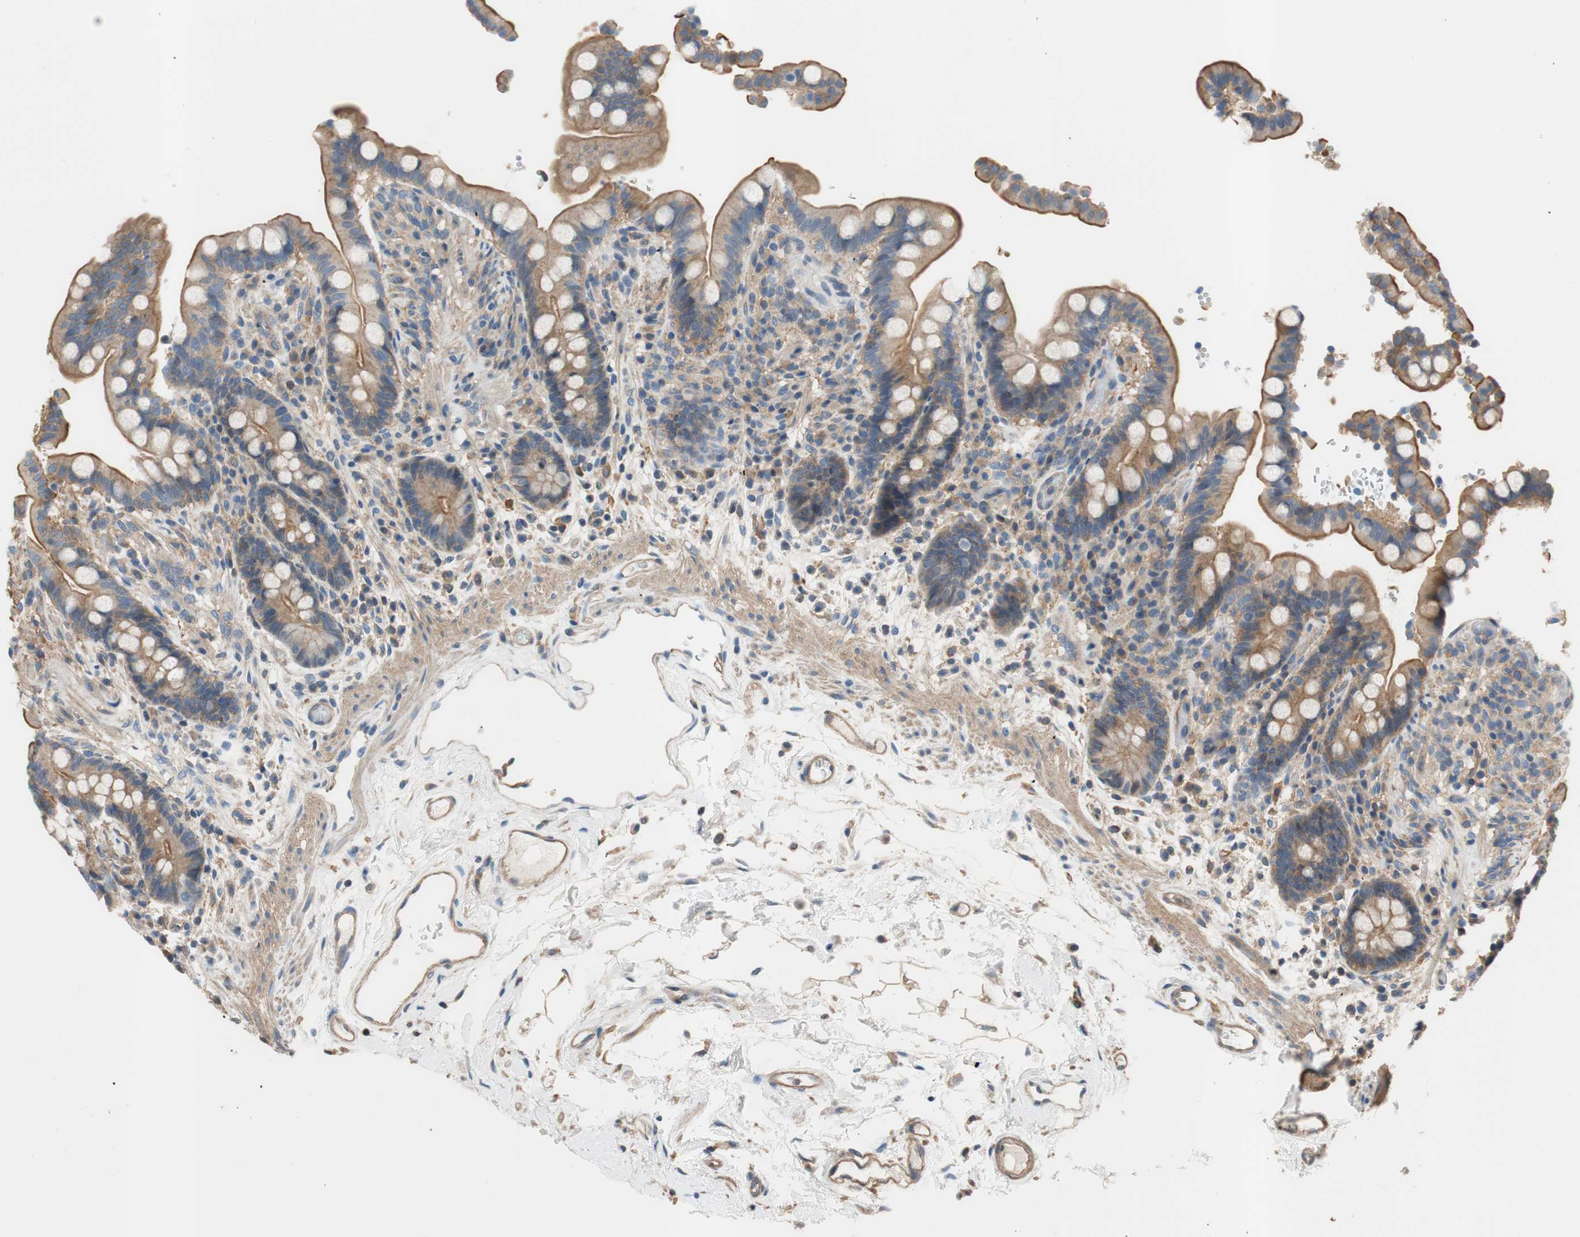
{"staining": {"intensity": "moderate", "quantity": ">75%", "location": "cytoplasmic/membranous"}, "tissue": "colon", "cell_type": "Endothelial cells", "image_type": "normal", "snomed": [{"axis": "morphology", "description": "Normal tissue, NOS"}, {"axis": "topography", "description": "Colon"}], "caption": "DAB immunohistochemical staining of unremarkable human colon exhibits moderate cytoplasmic/membranous protein expression in approximately >75% of endothelial cells. Immunohistochemistry (ihc) stains the protein of interest in brown and the nuclei are stained blue.", "gene": "CALML3", "patient": {"sex": "male", "age": 73}}